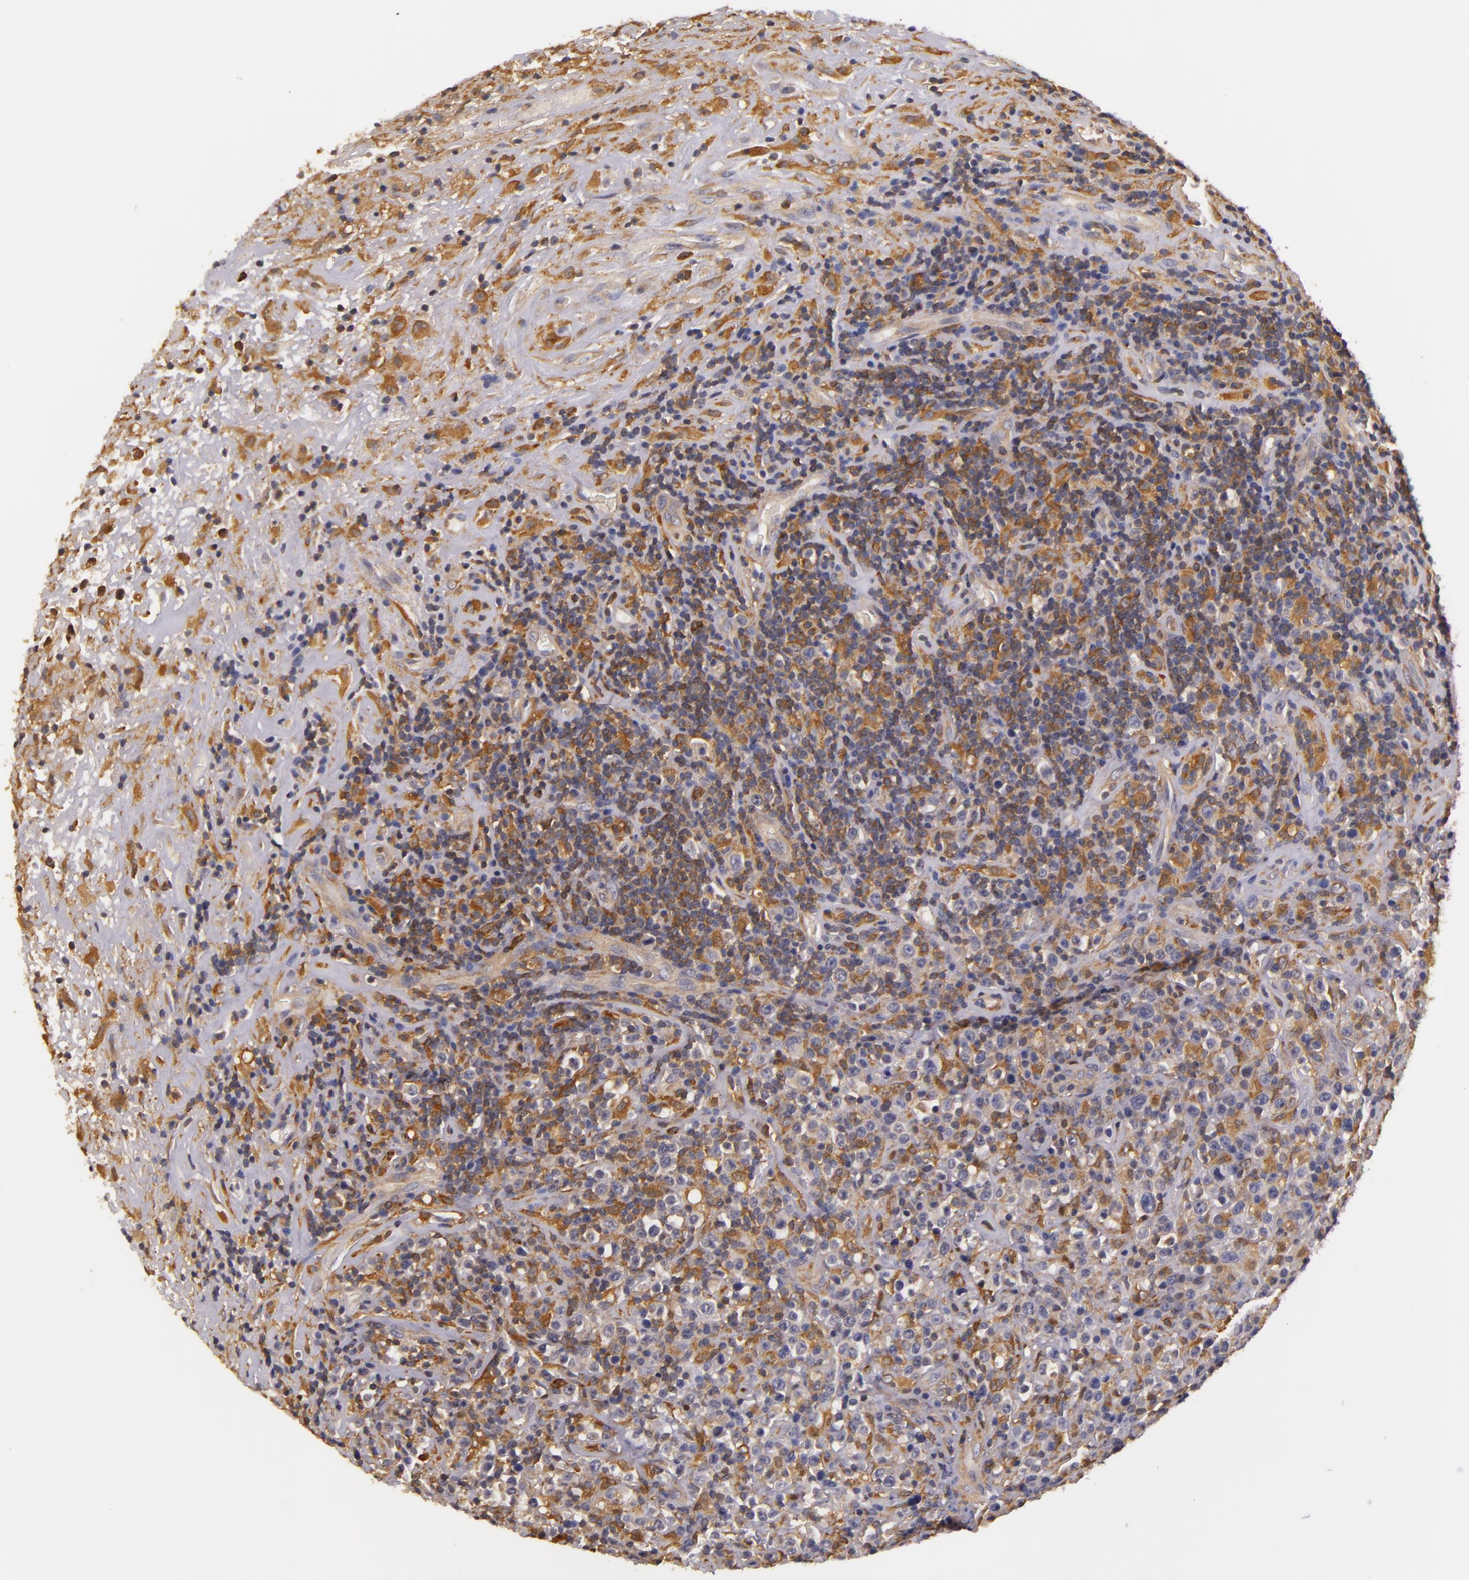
{"staining": {"intensity": "strong", "quantity": "25%-75%", "location": "cytoplasmic/membranous"}, "tissue": "lymphoma", "cell_type": "Tumor cells", "image_type": "cancer", "snomed": [{"axis": "morphology", "description": "Hodgkin's disease, NOS"}, {"axis": "topography", "description": "Lymph node"}], "caption": "Tumor cells demonstrate strong cytoplasmic/membranous positivity in about 25%-75% of cells in Hodgkin's disease.", "gene": "TOM1", "patient": {"sex": "male", "age": 46}}